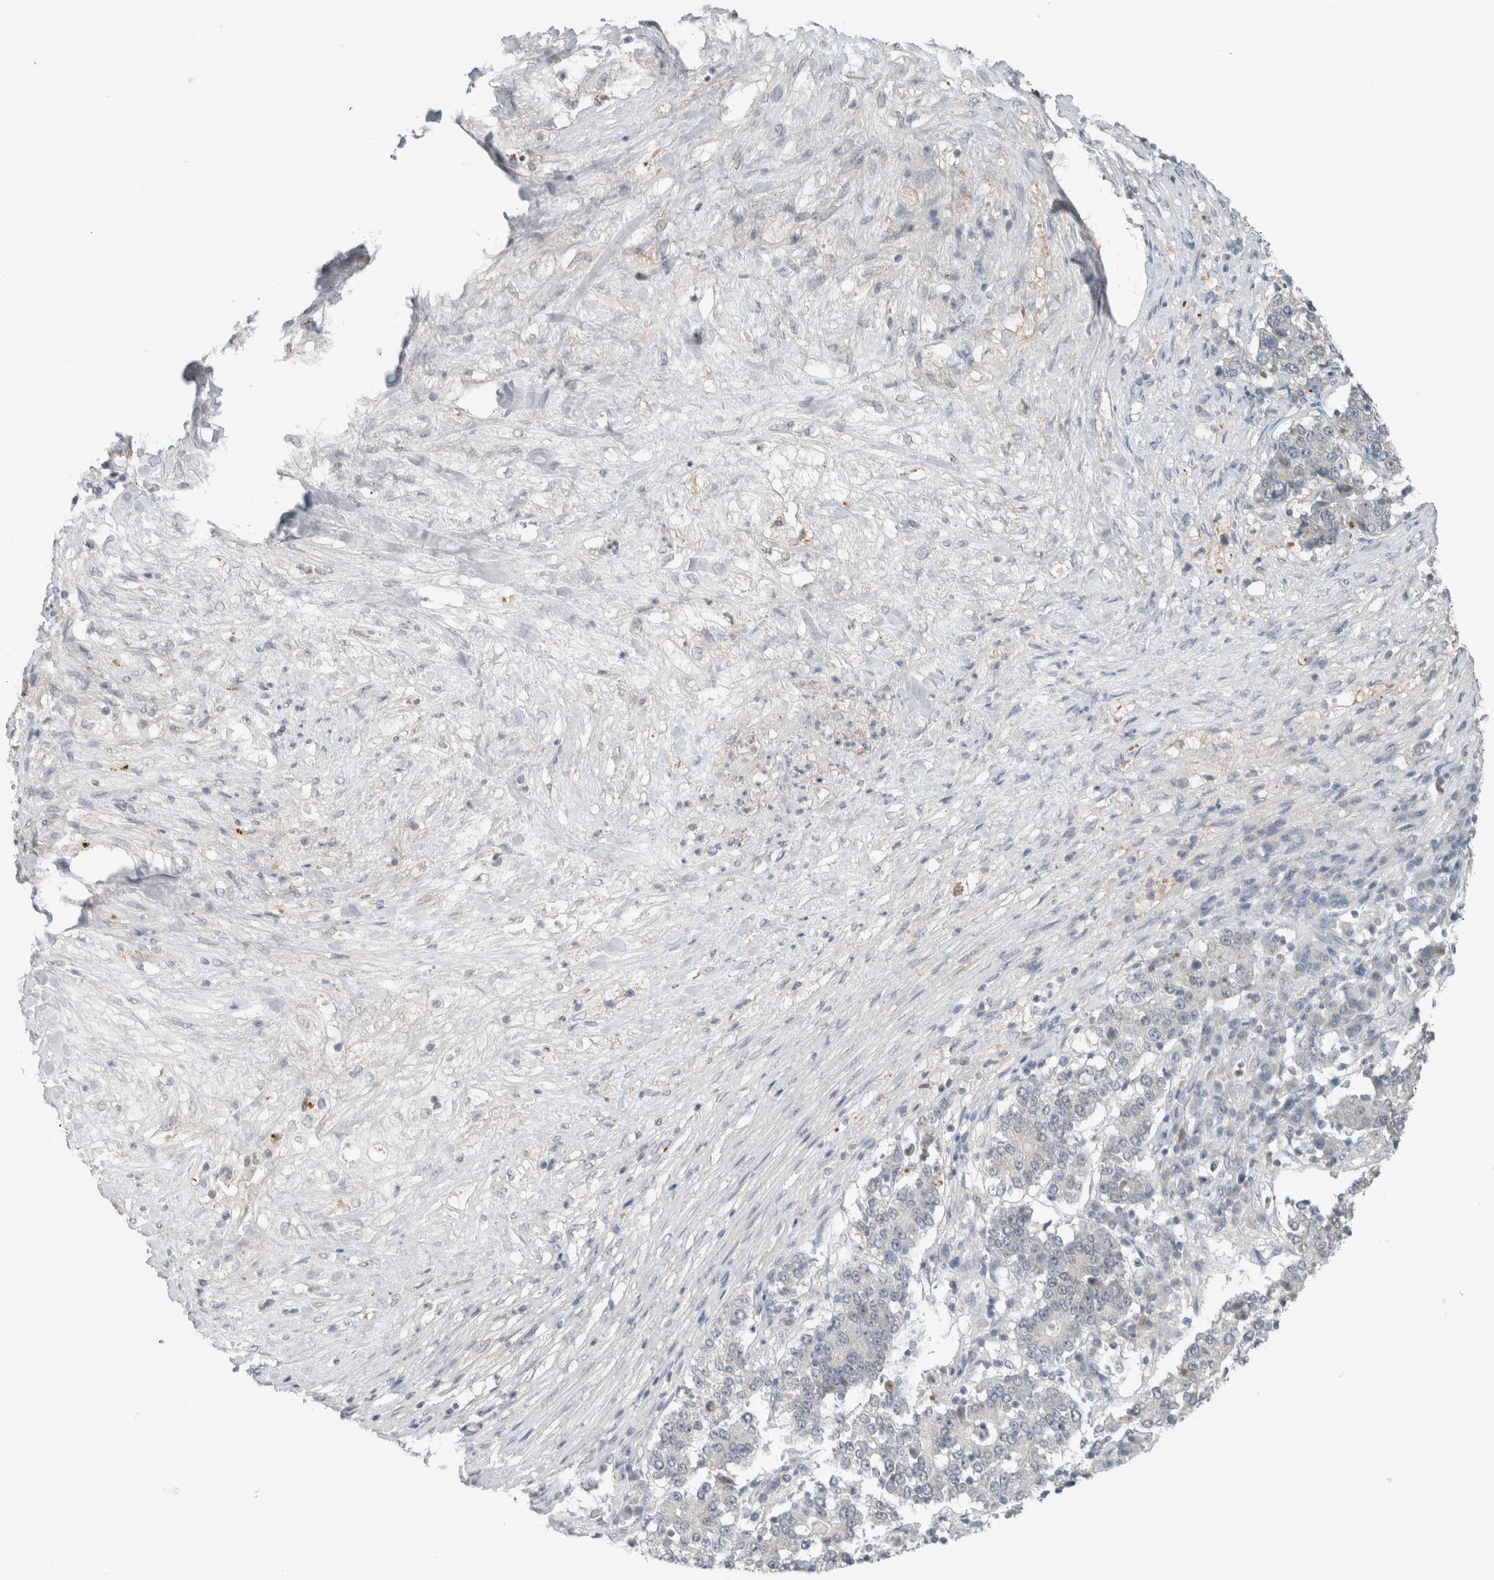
{"staining": {"intensity": "negative", "quantity": "none", "location": "none"}, "tissue": "stomach cancer", "cell_type": "Tumor cells", "image_type": "cancer", "snomed": [{"axis": "morphology", "description": "Adenocarcinoma, NOS"}, {"axis": "topography", "description": "Stomach"}], "caption": "There is no significant positivity in tumor cells of stomach cancer (adenocarcinoma).", "gene": "TRIT1", "patient": {"sex": "male", "age": 59}}